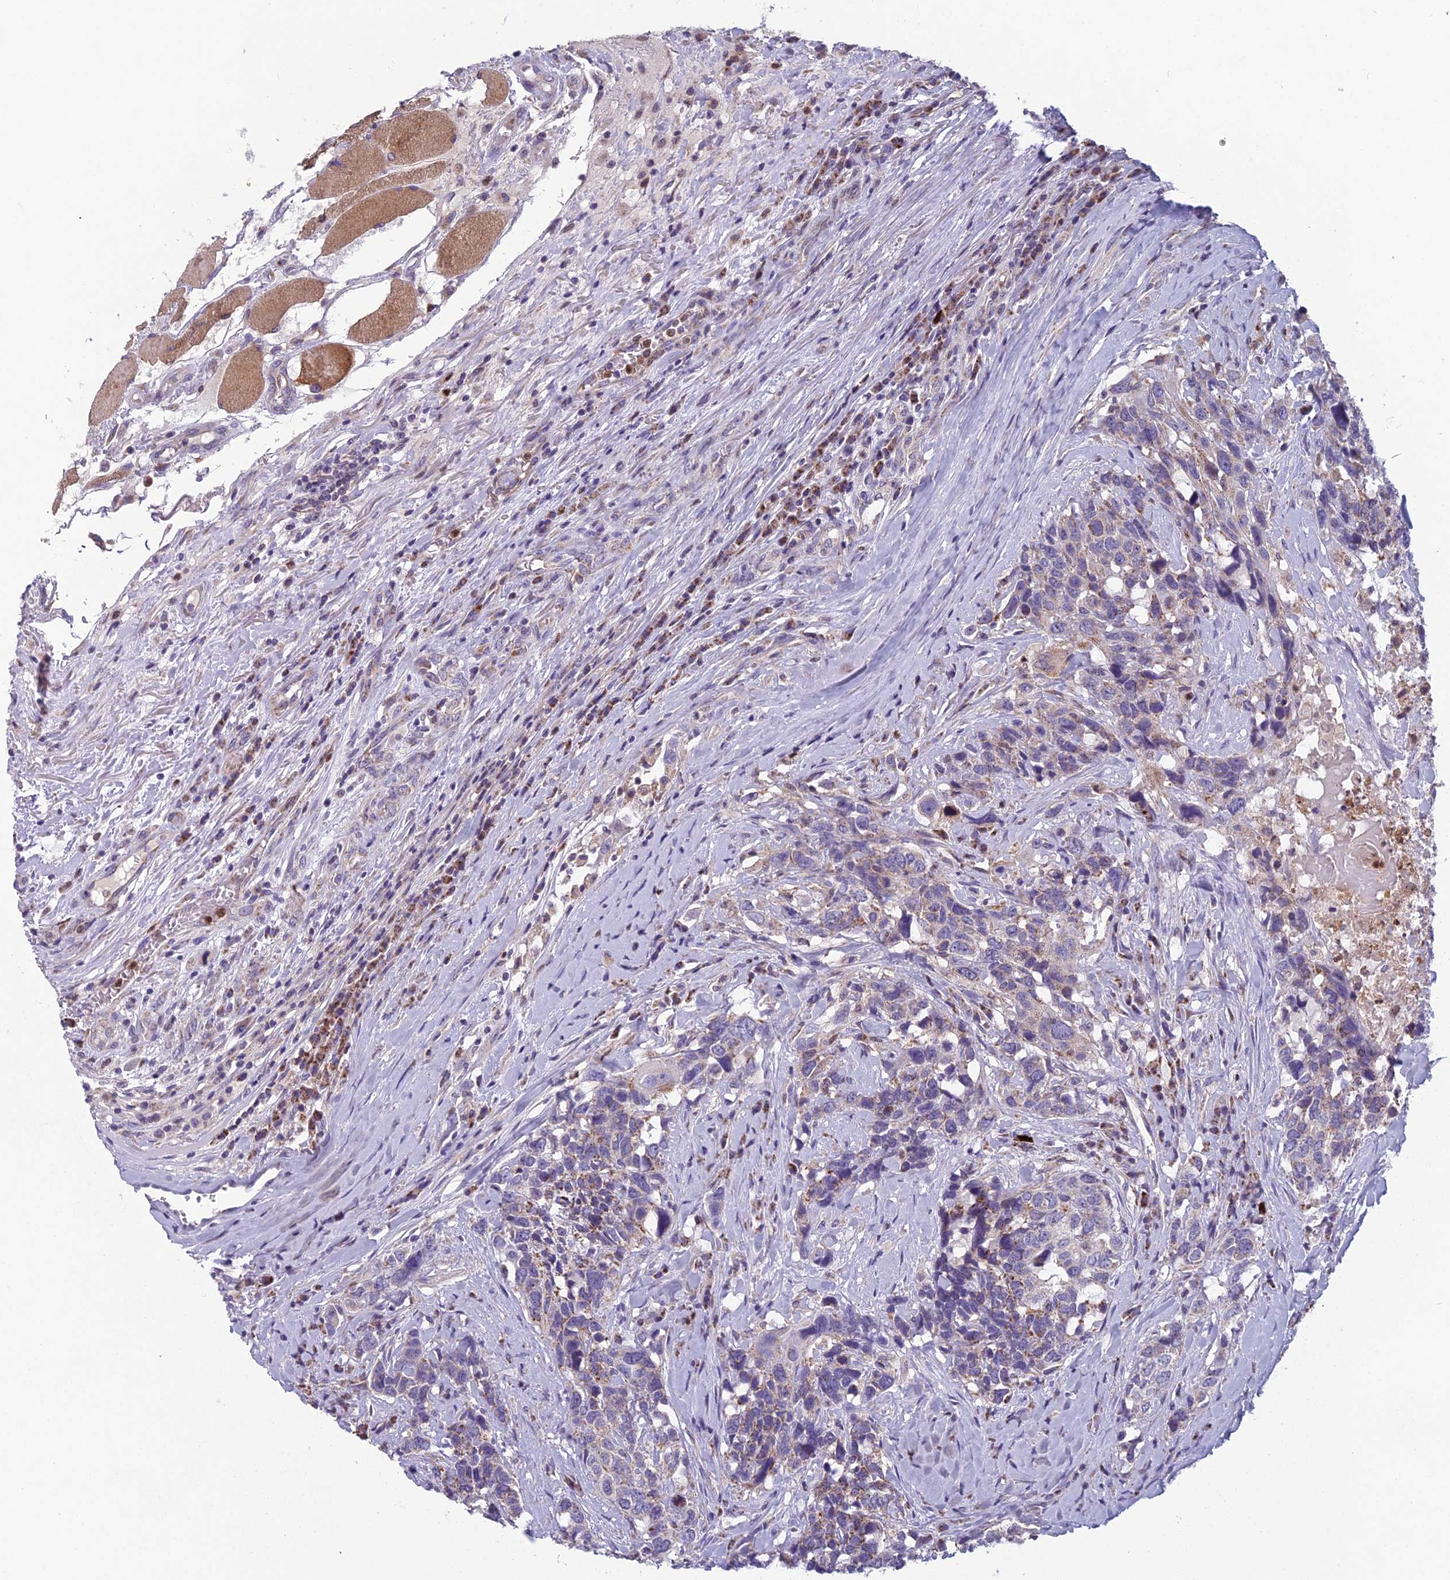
{"staining": {"intensity": "weak", "quantity": "25%-75%", "location": "cytoplasmic/membranous"}, "tissue": "head and neck cancer", "cell_type": "Tumor cells", "image_type": "cancer", "snomed": [{"axis": "morphology", "description": "Squamous cell carcinoma, NOS"}, {"axis": "topography", "description": "Head-Neck"}], "caption": "Head and neck squamous cell carcinoma was stained to show a protein in brown. There is low levels of weak cytoplasmic/membranous staining in approximately 25%-75% of tumor cells.", "gene": "ENSG00000188897", "patient": {"sex": "male", "age": 66}}